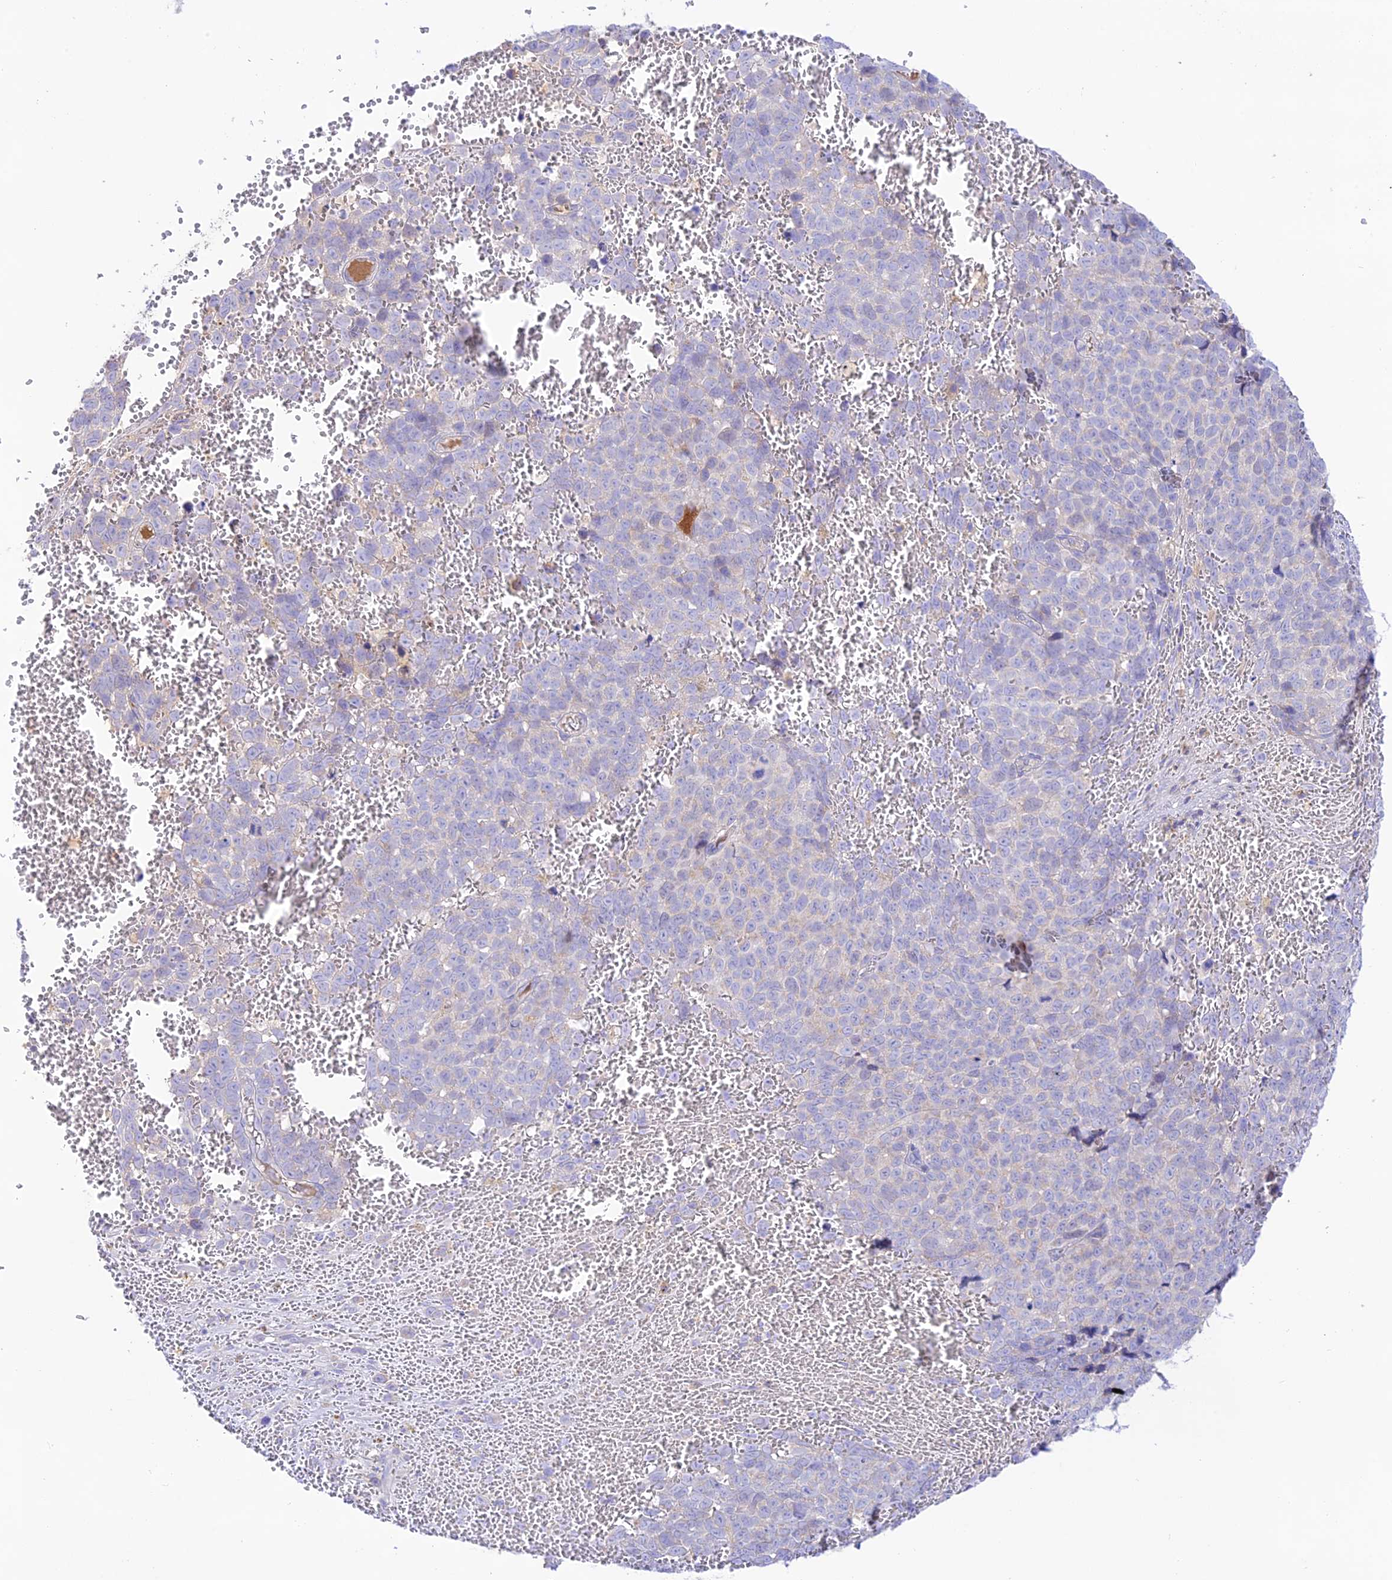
{"staining": {"intensity": "negative", "quantity": "none", "location": "none"}, "tissue": "melanoma", "cell_type": "Tumor cells", "image_type": "cancer", "snomed": [{"axis": "morphology", "description": "Malignant melanoma, NOS"}, {"axis": "topography", "description": "Nose, NOS"}], "caption": "Tumor cells are negative for brown protein staining in malignant melanoma.", "gene": "NLRP9", "patient": {"sex": "female", "age": 48}}